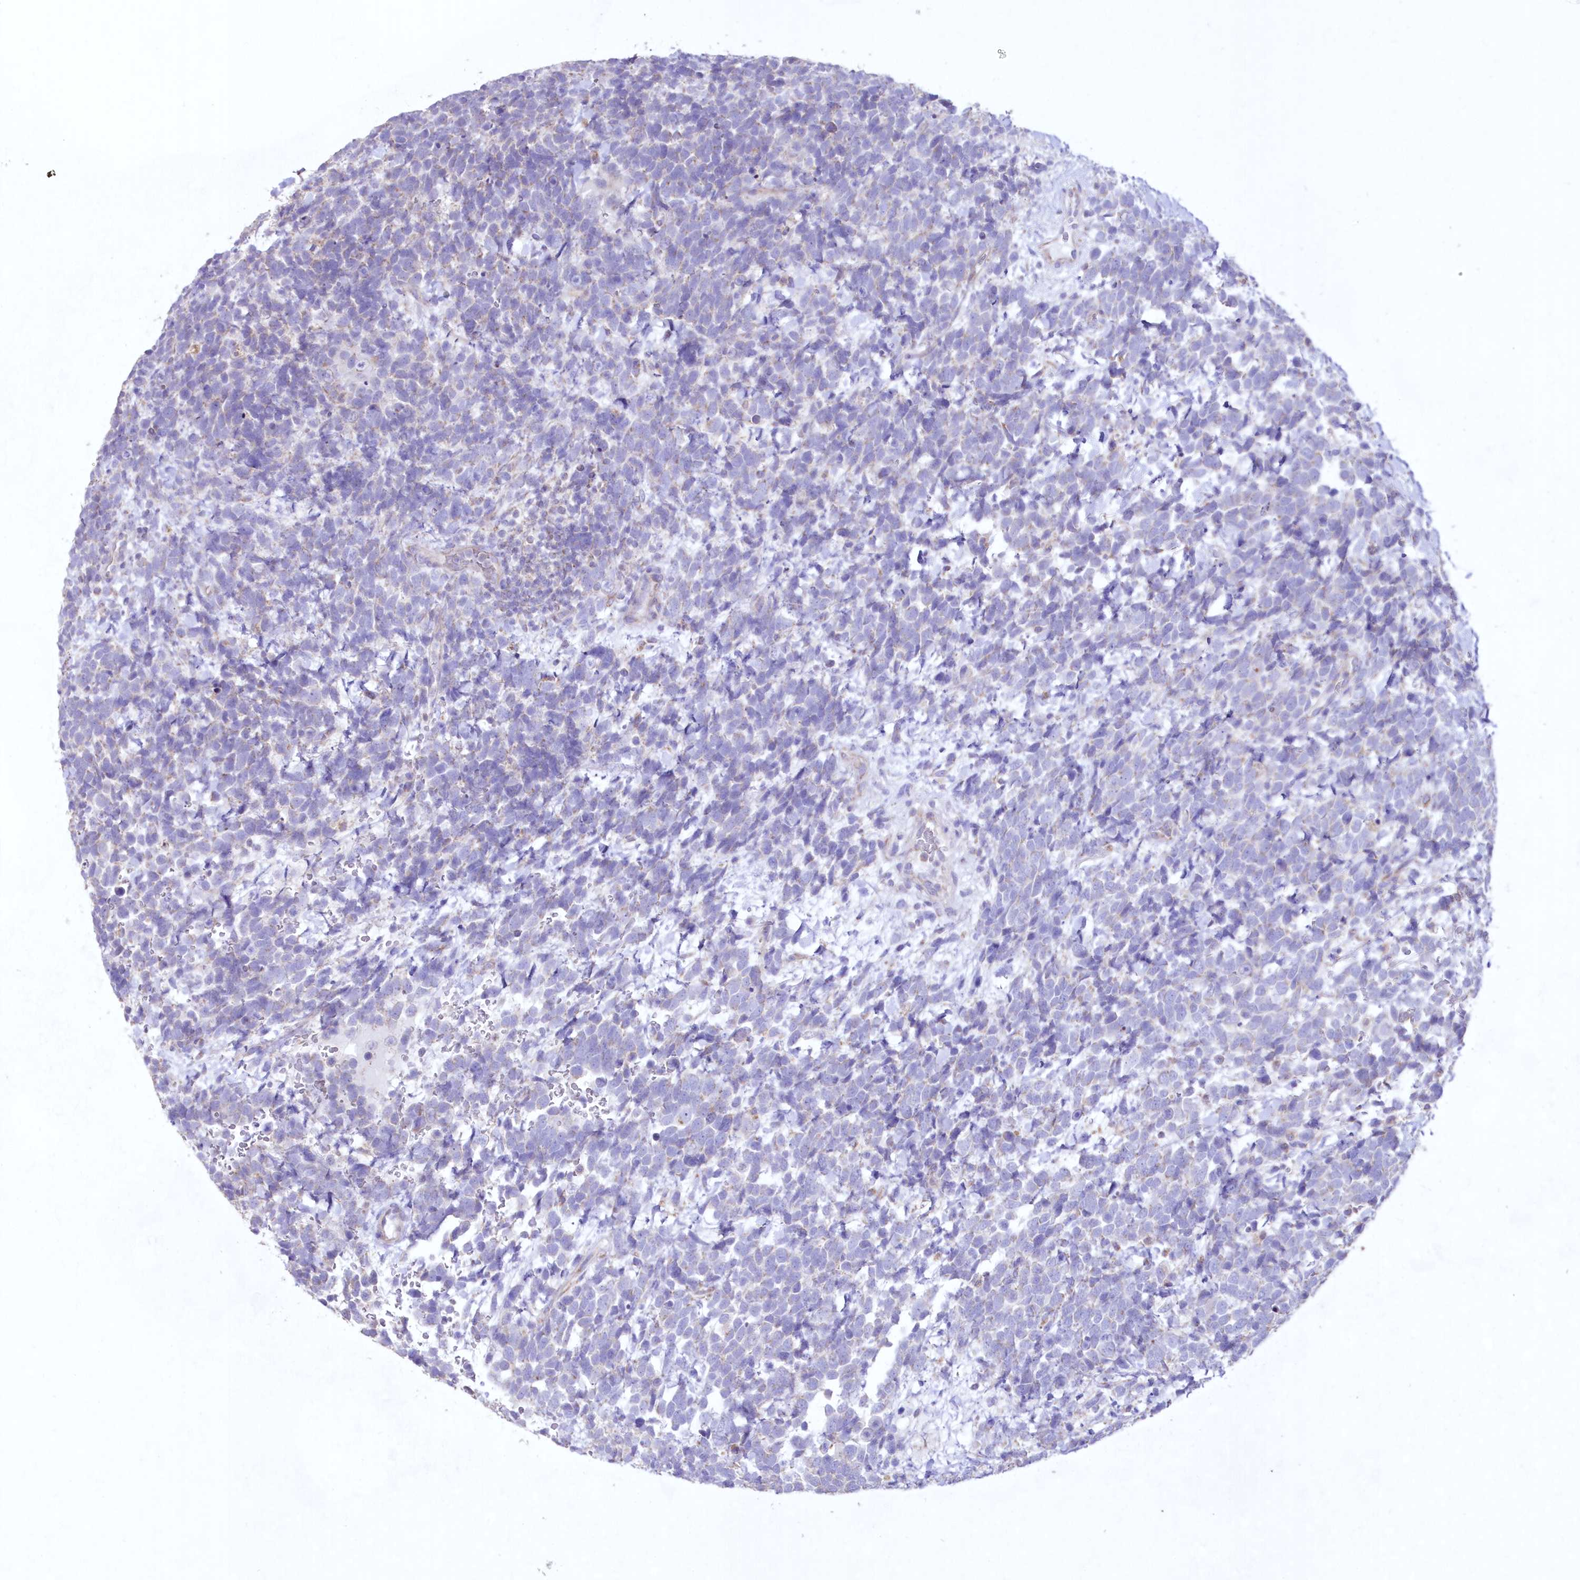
{"staining": {"intensity": "negative", "quantity": "none", "location": "none"}, "tissue": "urothelial cancer", "cell_type": "Tumor cells", "image_type": "cancer", "snomed": [{"axis": "morphology", "description": "Urothelial carcinoma, High grade"}, {"axis": "topography", "description": "Urinary bladder"}], "caption": "Urothelial cancer was stained to show a protein in brown. There is no significant staining in tumor cells. (Immunohistochemistry, brightfield microscopy, high magnification).", "gene": "HADHB", "patient": {"sex": "female", "age": 82}}